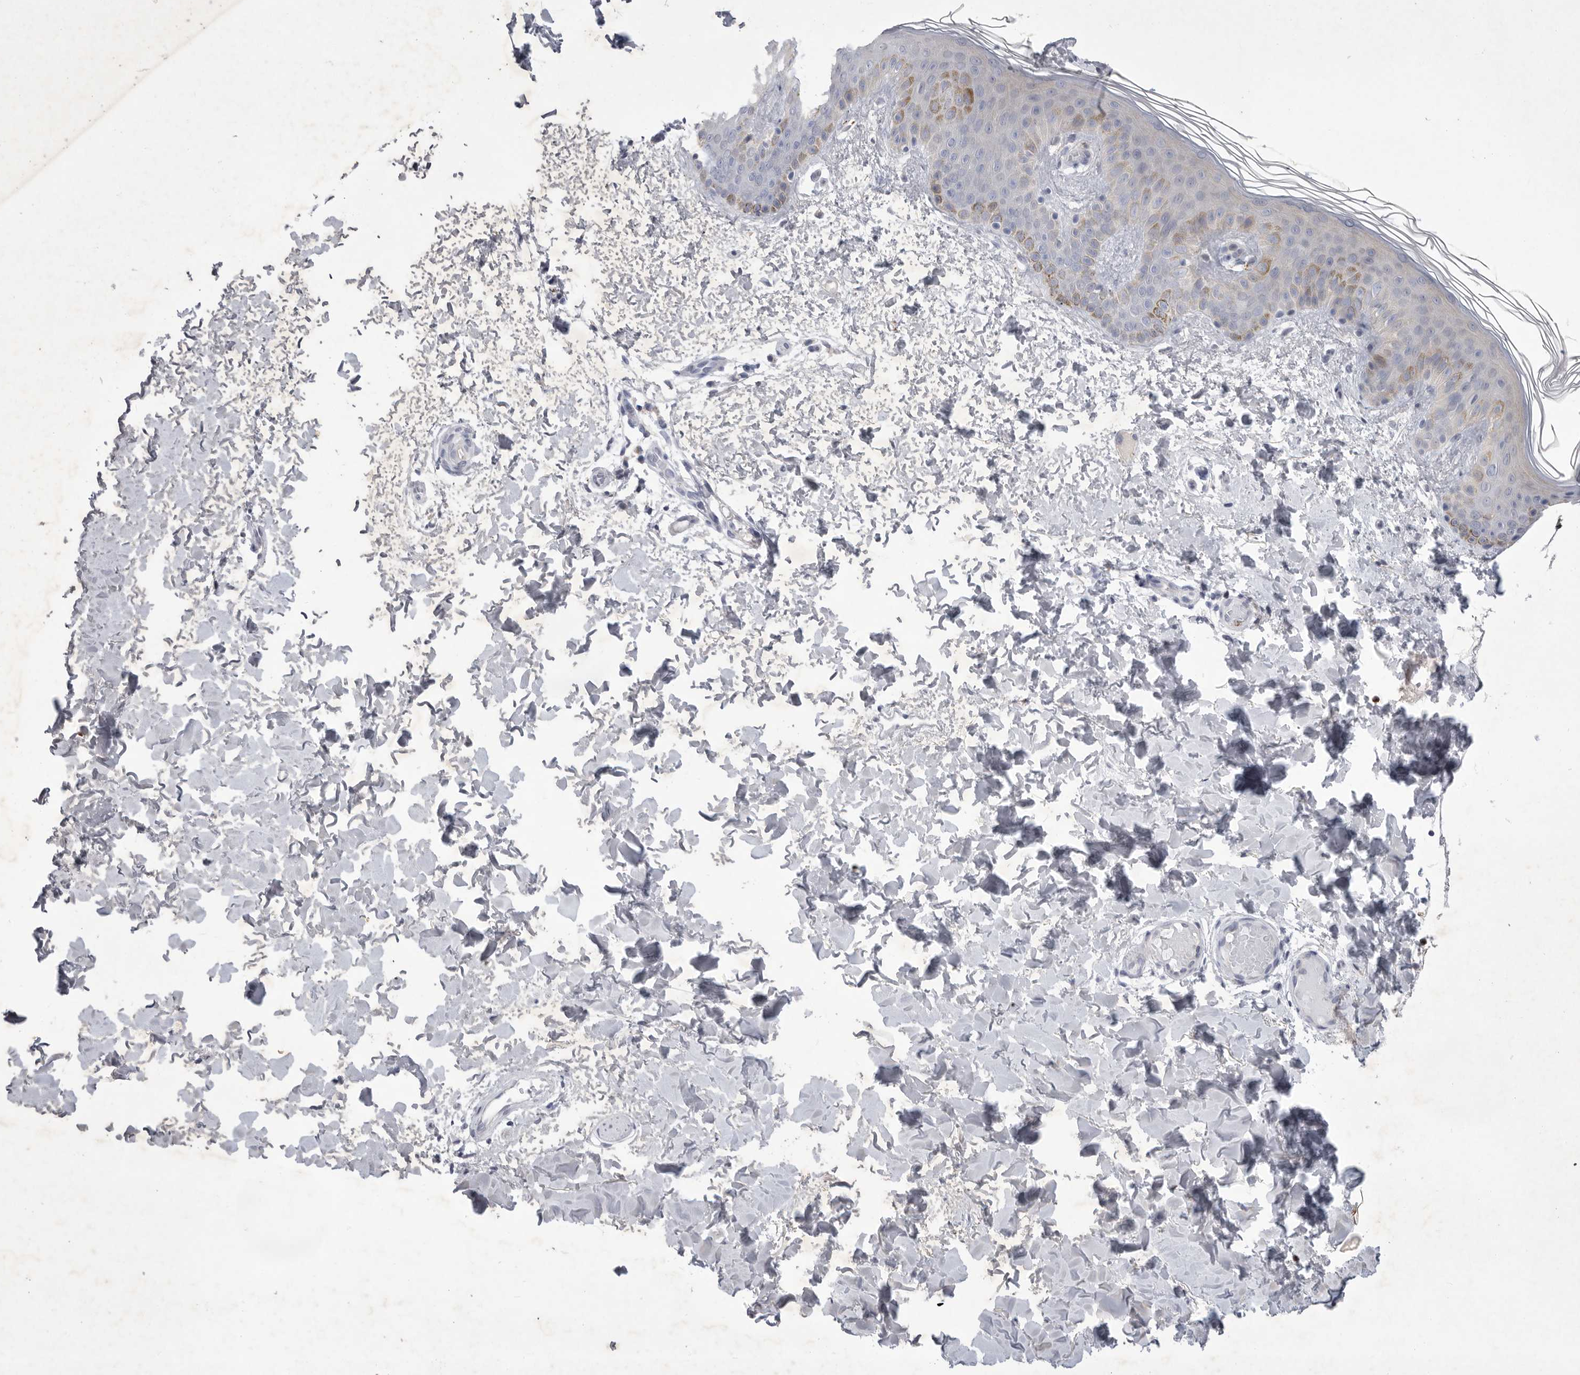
{"staining": {"intensity": "negative", "quantity": "none", "location": "none"}, "tissue": "skin", "cell_type": "Fibroblasts", "image_type": "normal", "snomed": [{"axis": "morphology", "description": "Normal tissue, NOS"}, {"axis": "morphology", "description": "Neoplasm, benign, NOS"}, {"axis": "topography", "description": "Skin"}, {"axis": "topography", "description": "Soft tissue"}], "caption": "This is an immunohistochemistry micrograph of normal skin. There is no staining in fibroblasts.", "gene": "SIGLEC10", "patient": {"sex": "male", "age": 26}}